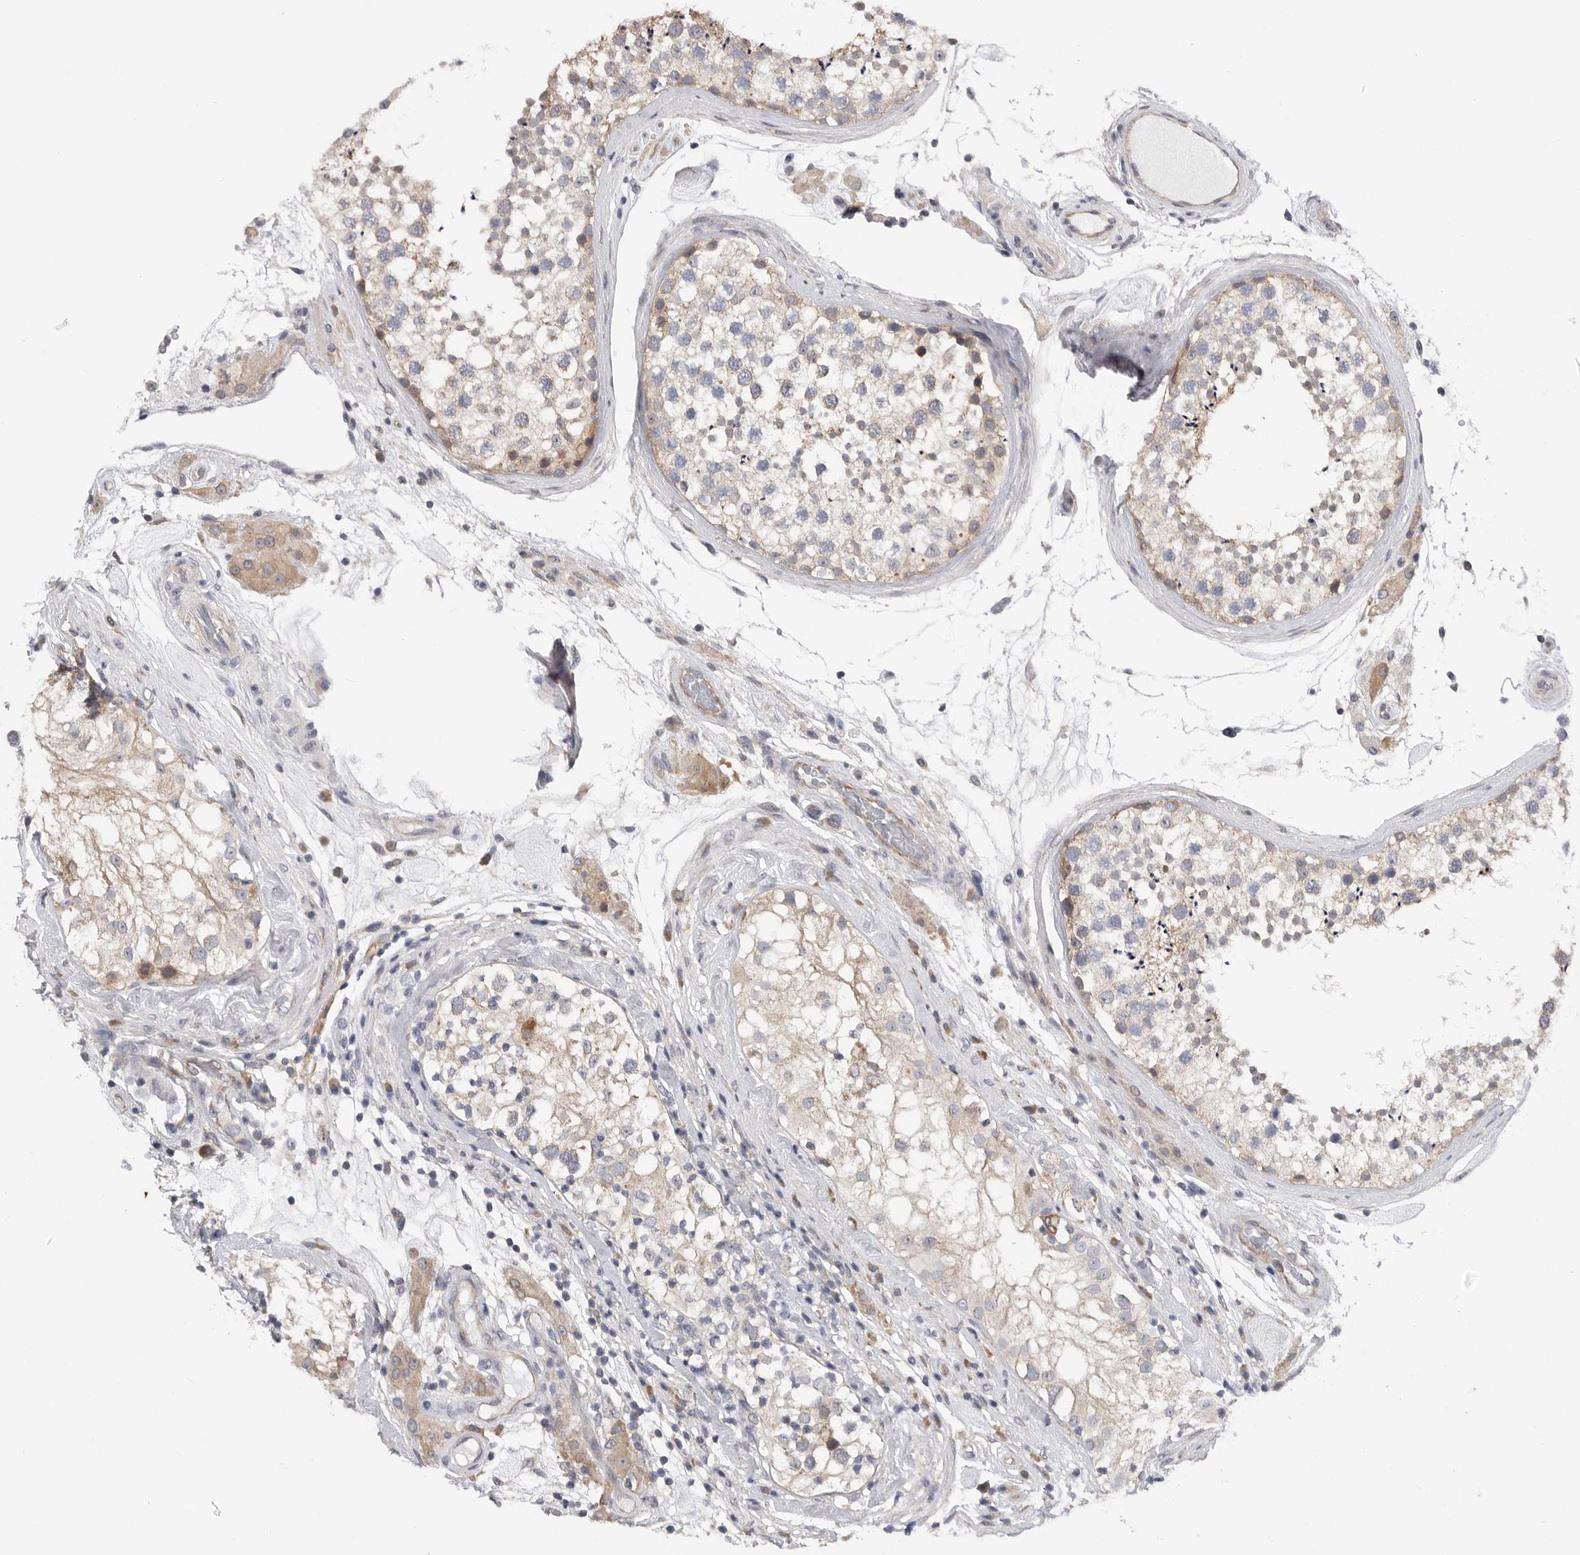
{"staining": {"intensity": "weak", "quantity": "<25%", "location": "cytoplasmic/membranous"}, "tissue": "testis", "cell_type": "Cells in seminiferous ducts", "image_type": "normal", "snomed": [{"axis": "morphology", "description": "Normal tissue, NOS"}, {"axis": "topography", "description": "Testis"}], "caption": "Immunohistochemistry (IHC) histopathology image of benign testis: testis stained with DAB shows no significant protein staining in cells in seminiferous ducts.", "gene": "FBXO43", "patient": {"sex": "male", "age": 46}}